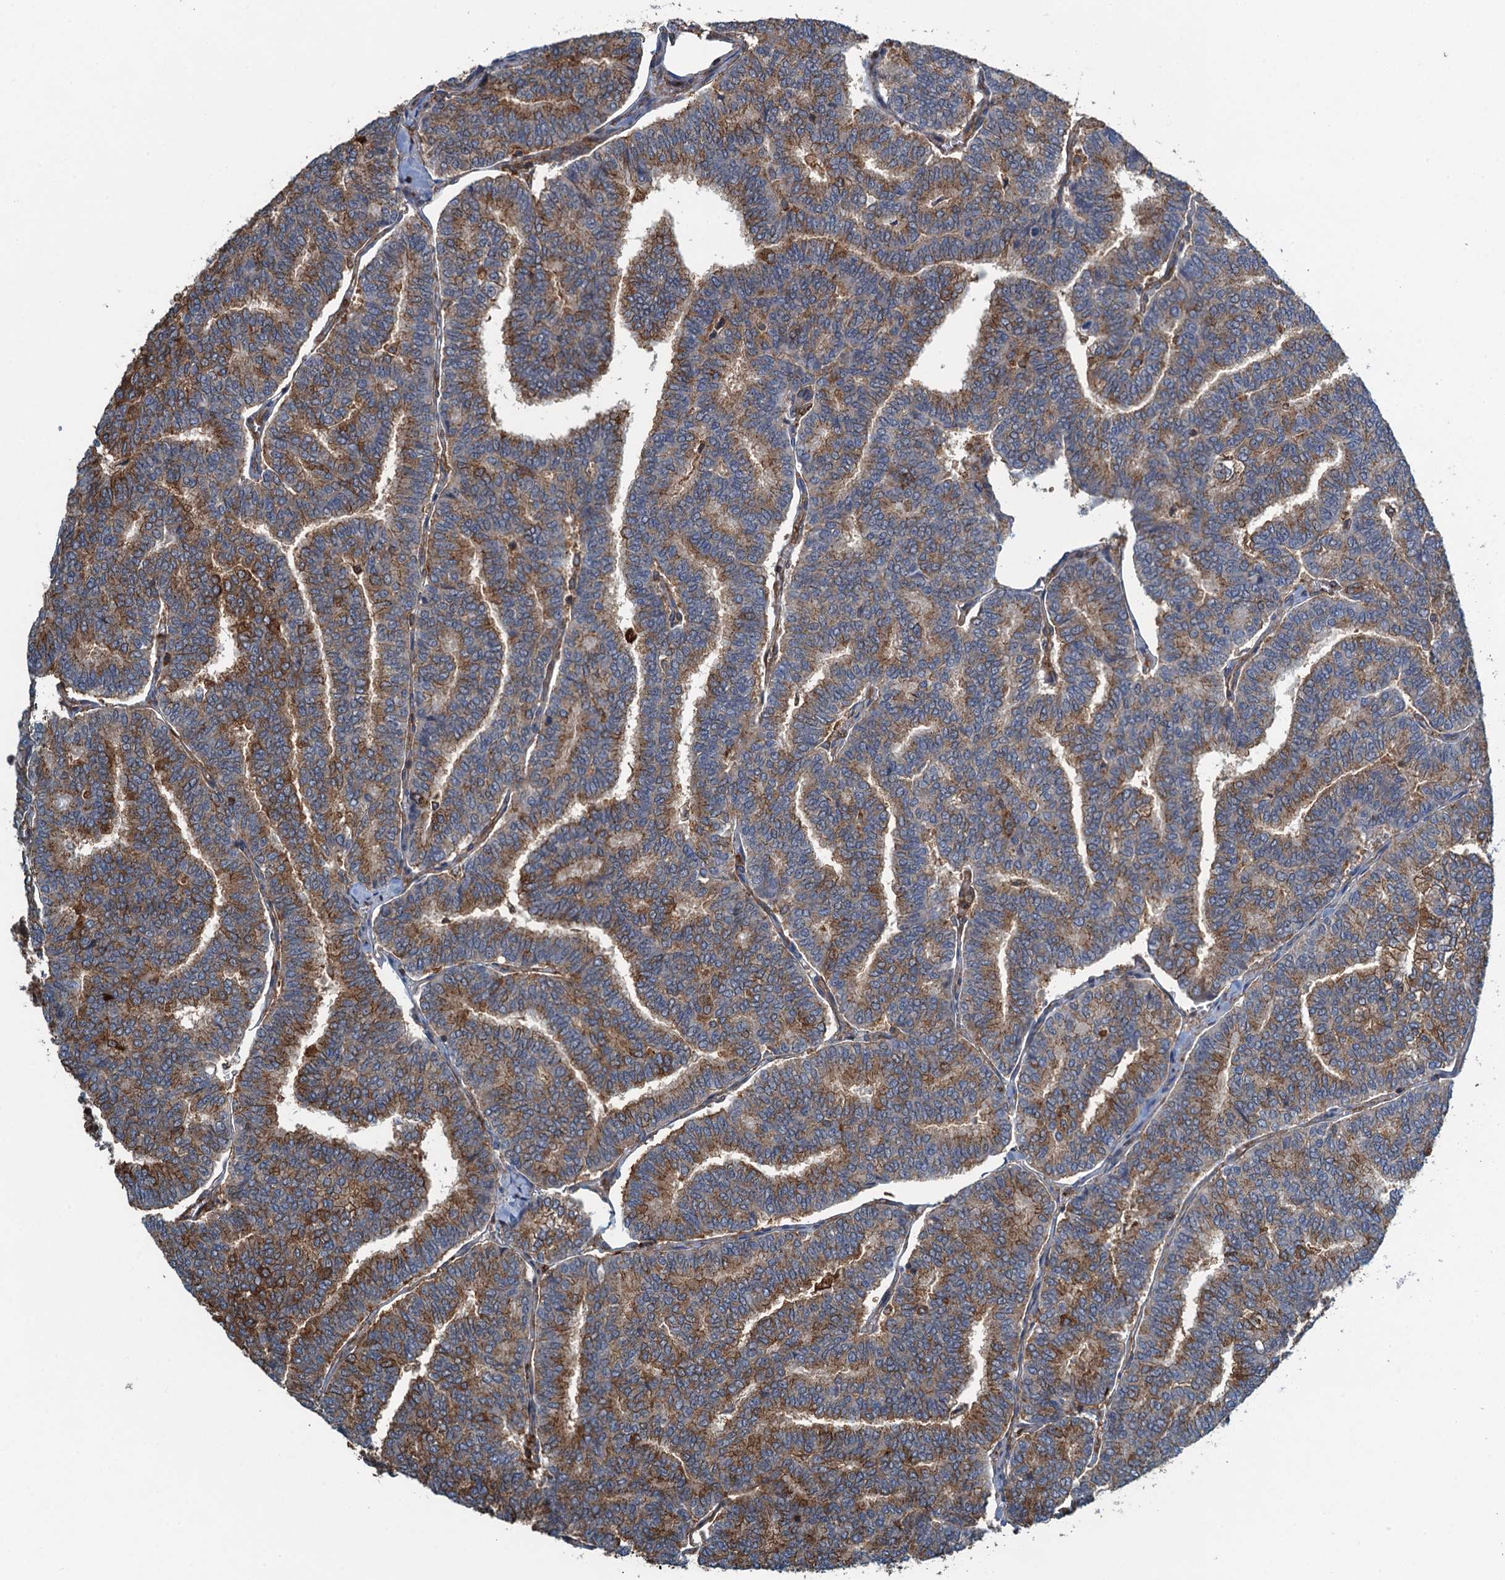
{"staining": {"intensity": "moderate", "quantity": ">75%", "location": "cytoplasmic/membranous"}, "tissue": "thyroid cancer", "cell_type": "Tumor cells", "image_type": "cancer", "snomed": [{"axis": "morphology", "description": "Papillary adenocarcinoma, NOS"}, {"axis": "topography", "description": "Thyroid gland"}], "caption": "A brown stain highlights moderate cytoplasmic/membranous positivity of a protein in human thyroid cancer tumor cells.", "gene": "WHAMM", "patient": {"sex": "female", "age": 35}}